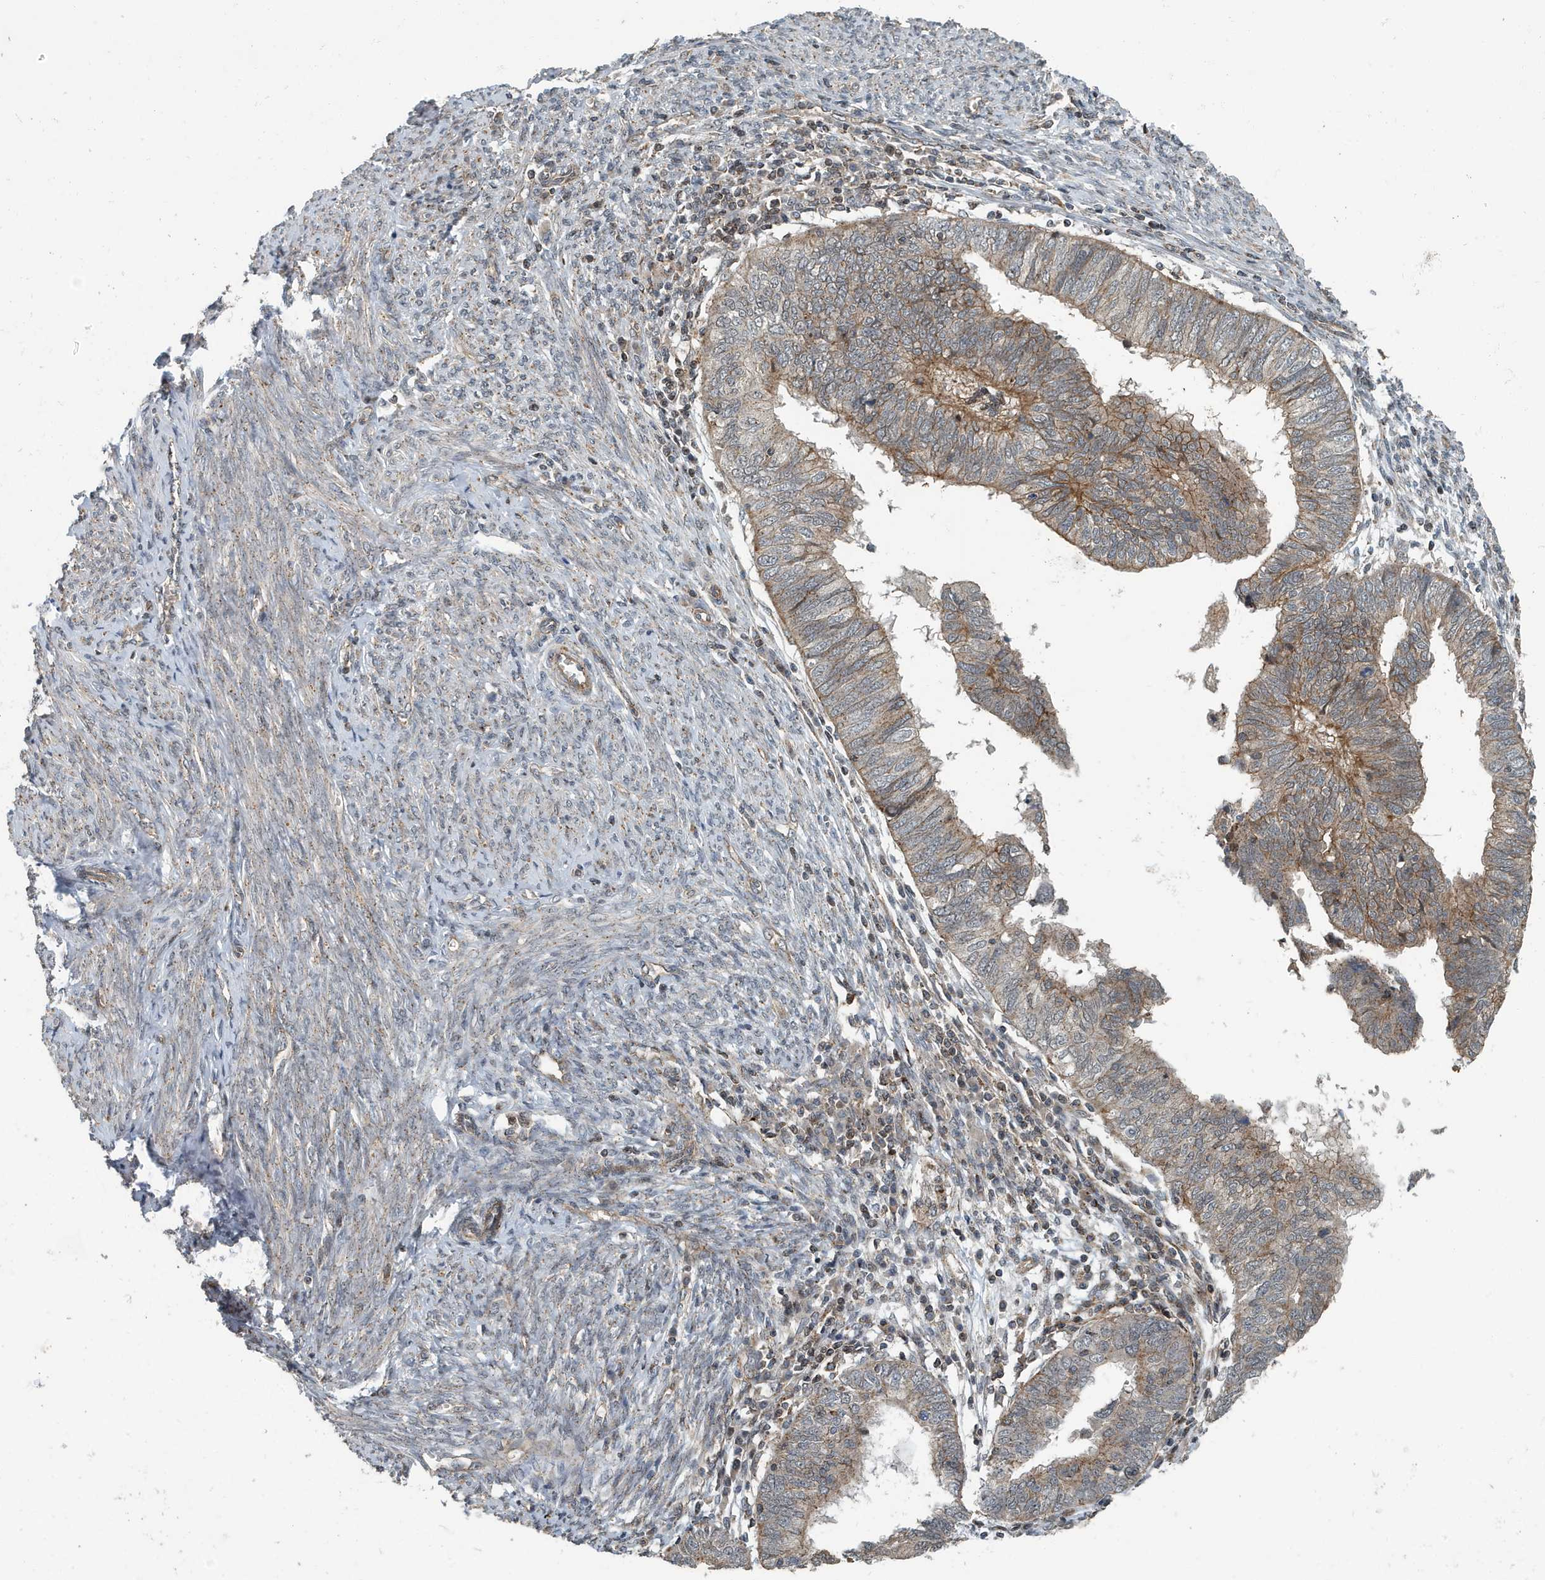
{"staining": {"intensity": "weak", "quantity": "25%-75%", "location": "cytoplasmic/membranous"}, "tissue": "endometrial cancer", "cell_type": "Tumor cells", "image_type": "cancer", "snomed": [{"axis": "morphology", "description": "Adenocarcinoma, NOS"}, {"axis": "topography", "description": "Uterus"}], "caption": "High-magnification brightfield microscopy of endometrial cancer stained with DAB (brown) and counterstained with hematoxylin (blue). tumor cells exhibit weak cytoplasmic/membranous staining is identified in about25%-75% of cells.", "gene": "KIF15", "patient": {"sex": "female", "age": 77}}